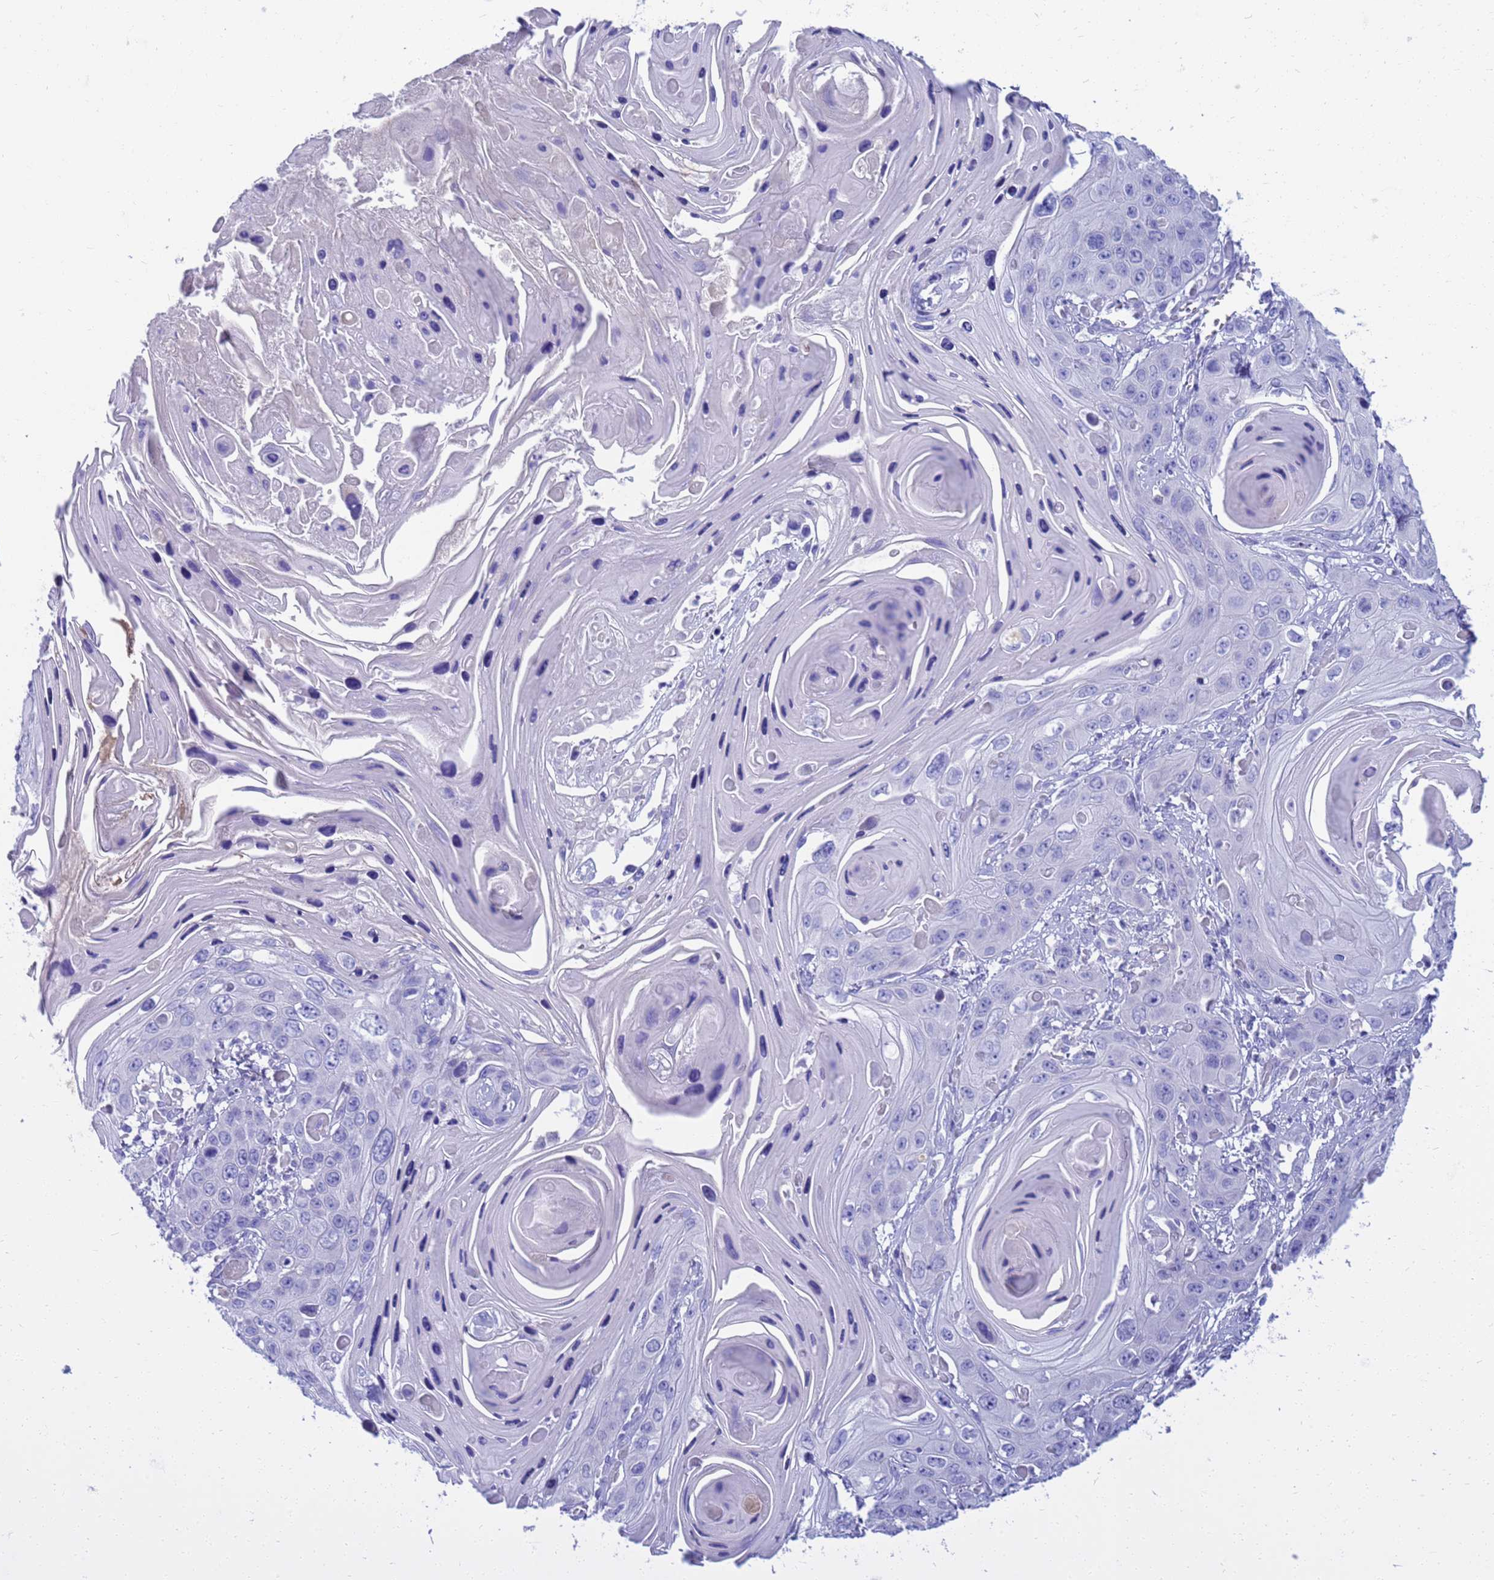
{"staining": {"intensity": "negative", "quantity": "none", "location": "none"}, "tissue": "skin cancer", "cell_type": "Tumor cells", "image_type": "cancer", "snomed": [{"axis": "morphology", "description": "Squamous cell carcinoma, NOS"}, {"axis": "topography", "description": "Skin"}], "caption": "Squamous cell carcinoma (skin) stained for a protein using IHC displays no expression tumor cells.", "gene": "SYCN", "patient": {"sex": "male", "age": 55}}